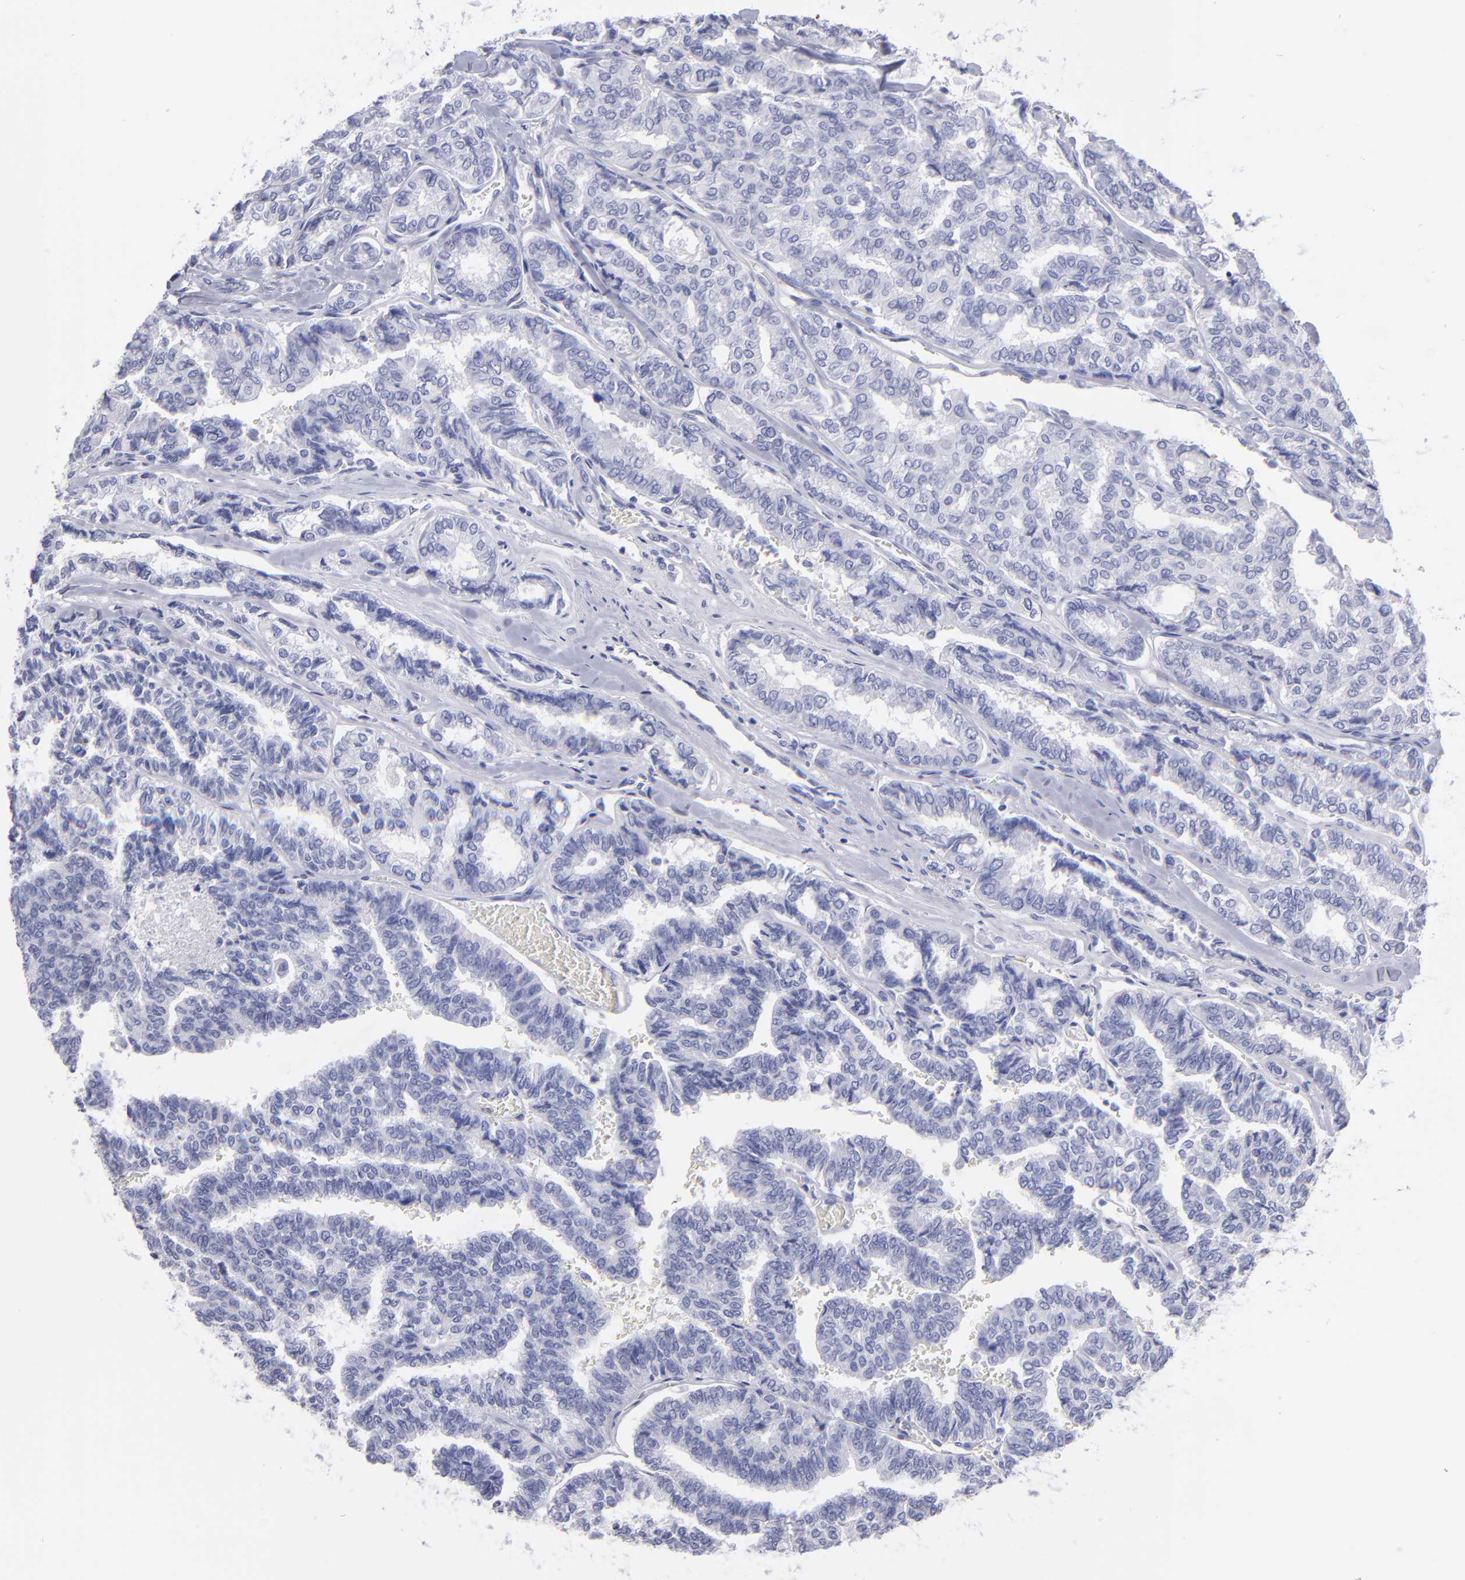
{"staining": {"intensity": "negative", "quantity": "none", "location": "none"}, "tissue": "thyroid cancer", "cell_type": "Tumor cells", "image_type": "cancer", "snomed": [{"axis": "morphology", "description": "Papillary adenocarcinoma, NOS"}, {"axis": "topography", "description": "Thyroid gland"}], "caption": "Immunohistochemistry (IHC) photomicrograph of neoplastic tissue: papillary adenocarcinoma (thyroid) stained with DAB reveals no significant protein expression in tumor cells. (Stains: DAB (3,3'-diaminobenzidine) immunohistochemistry with hematoxylin counter stain, Microscopy: brightfield microscopy at high magnification).", "gene": "MB", "patient": {"sex": "female", "age": 35}}